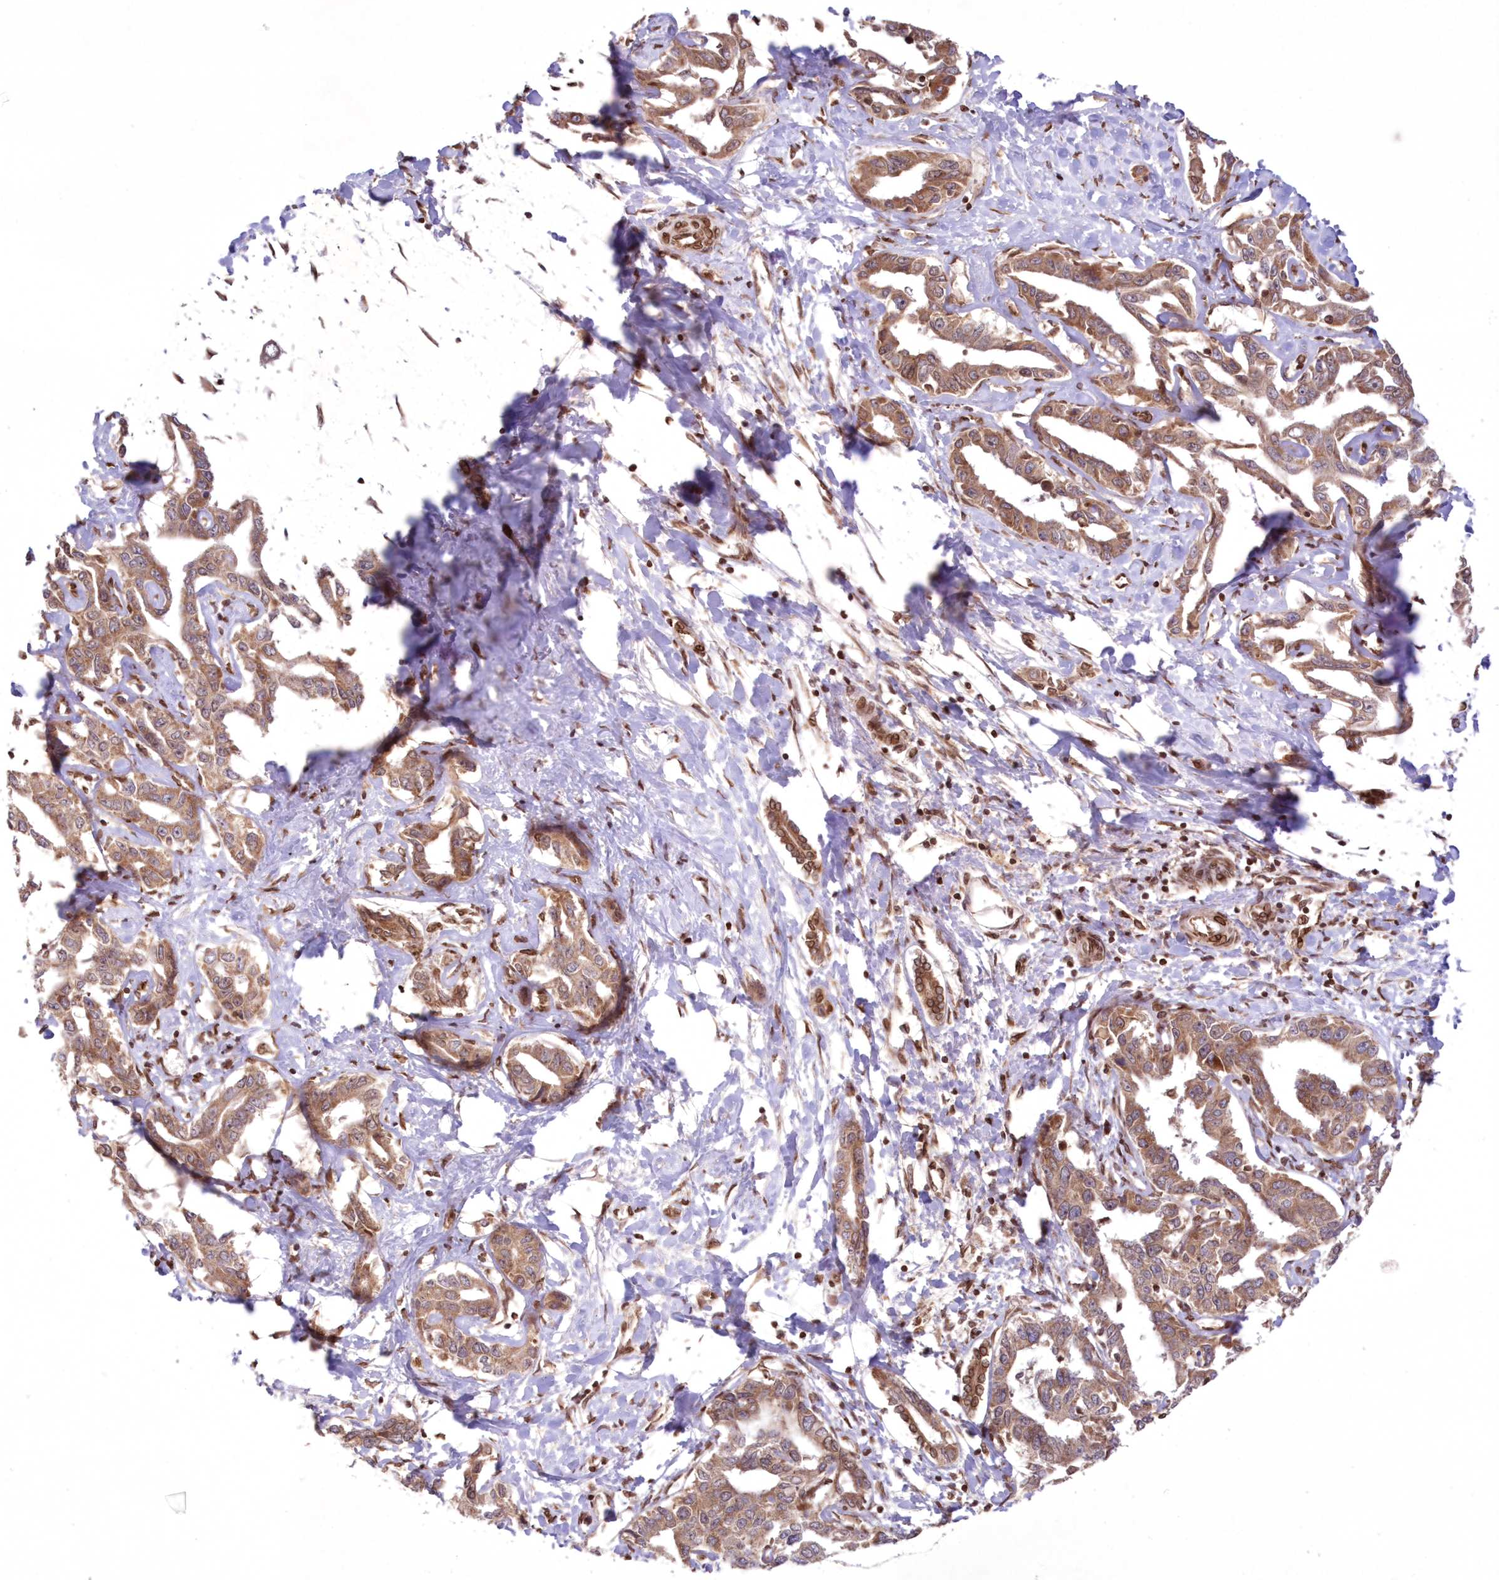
{"staining": {"intensity": "moderate", "quantity": ">75%", "location": "cytoplasmic/membranous"}, "tissue": "liver cancer", "cell_type": "Tumor cells", "image_type": "cancer", "snomed": [{"axis": "morphology", "description": "Cholangiocarcinoma"}, {"axis": "topography", "description": "Liver"}], "caption": "Approximately >75% of tumor cells in human liver cancer (cholangiocarcinoma) exhibit moderate cytoplasmic/membranous protein staining as visualized by brown immunohistochemical staining.", "gene": "DNAJC27", "patient": {"sex": "male", "age": 59}}